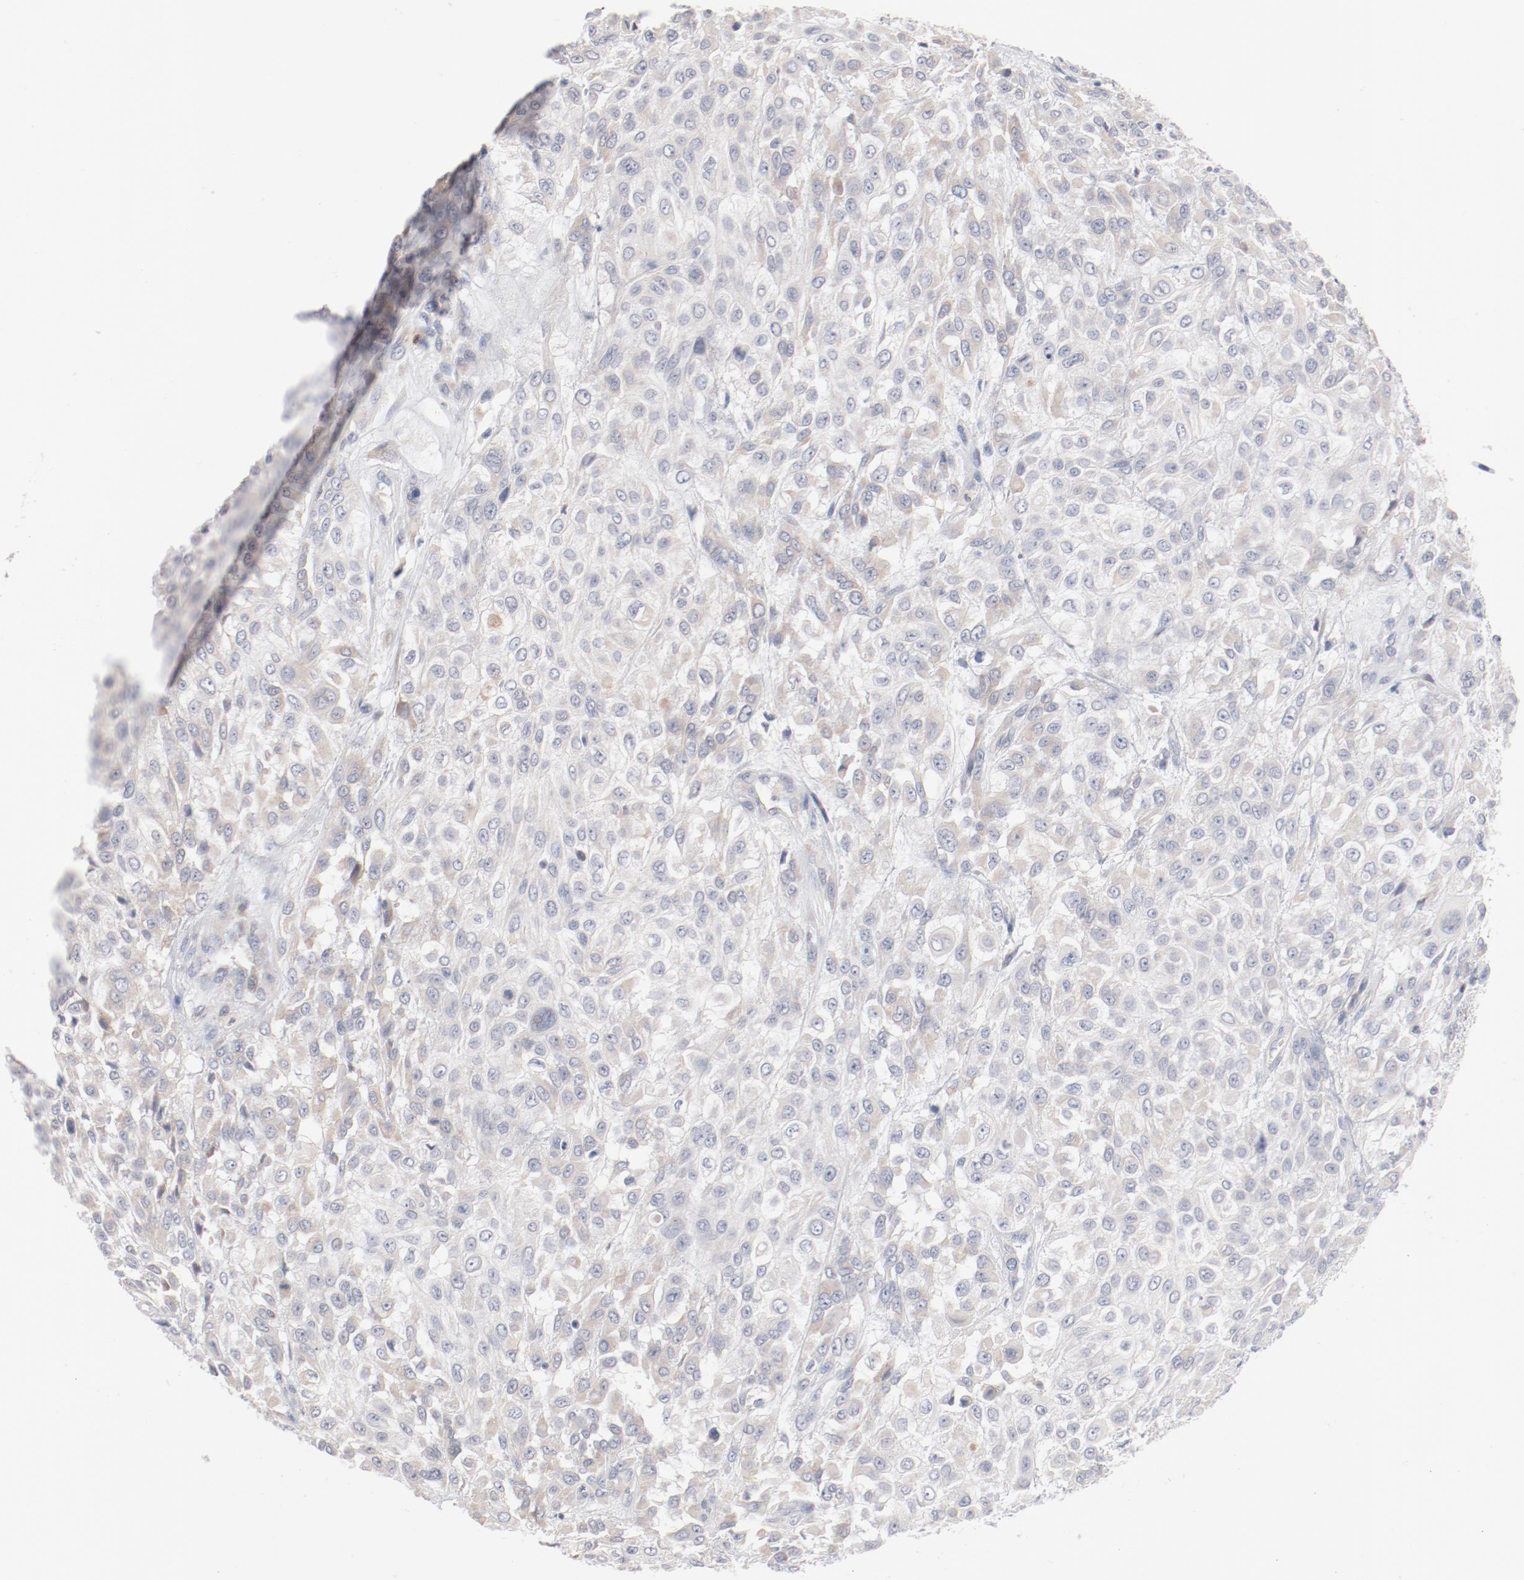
{"staining": {"intensity": "weak", "quantity": "25%-75%", "location": "cytoplasmic/membranous"}, "tissue": "urothelial cancer", "cell_type": "Tumor cells", "image_type": "cancer", "snomed": [{"axis": "morphology", "description": "Urothelial carcinoma, High grade"}, {"axis": "topography", "description": "Urinary bladder"}], "caption": "Urothelial cancer stained with DAB (3,3'-diaminobenzidine) immunohistochemistry reveals low levels of weak cytoplasmic/membranous expression in approximately 25%-75% of tumor cells.", "gene": "AK7", "patient": {"sex": "male", "age": 57}}